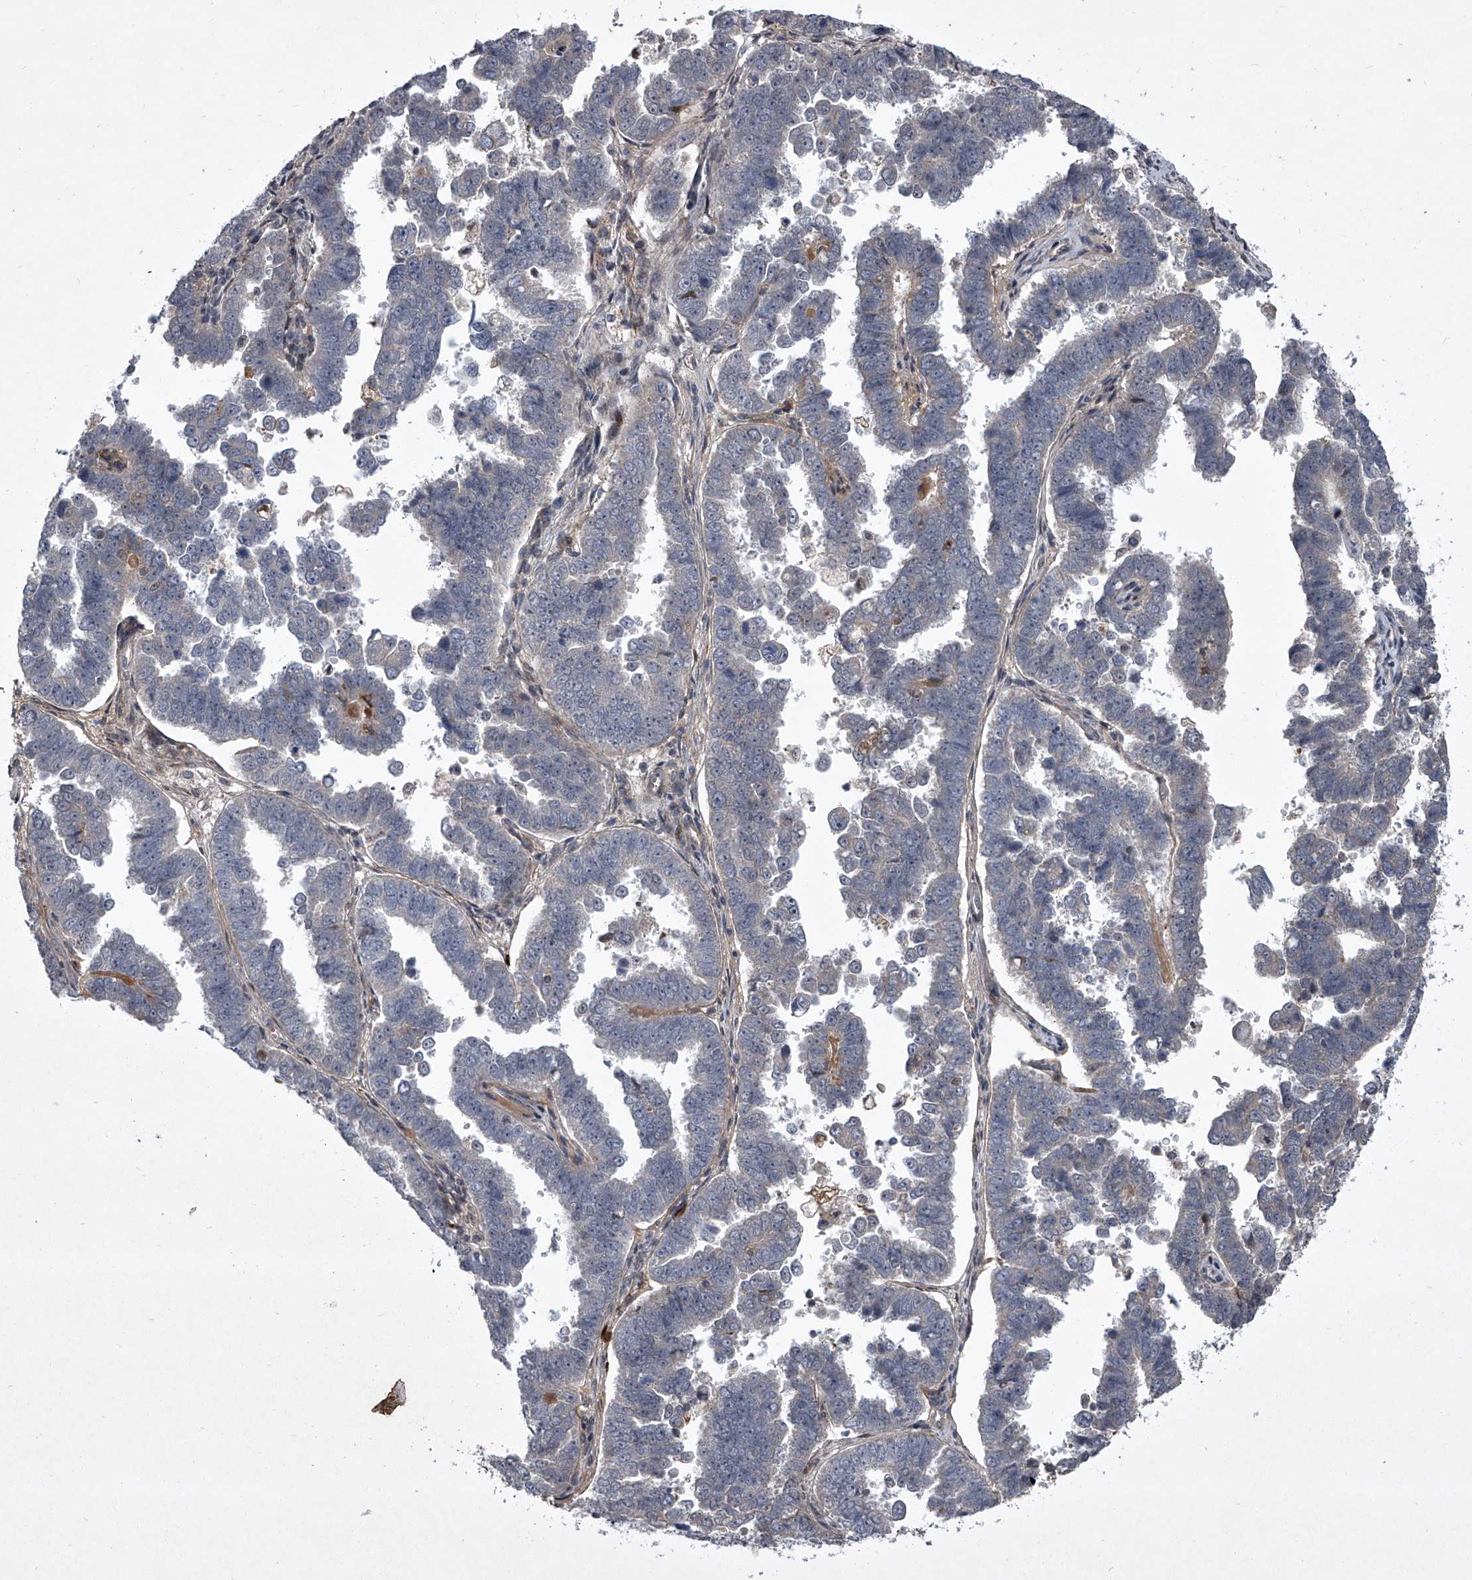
{"staining": {"intensity": "negative", "quantity": "none", "location": "none"}, "tissue": "endometrial cancer", "cell_type": "Tumor cells", "image_type": "cancer", "snomed": [{"axis": "morphology", "description": "Adenocarcinoma, NOS"}, {"axis": "topography", "description": "Endometrium"}], "caption": "Immunohistochemical staining of adenocarcinoma (endometrial) shows no significant expression in tumor cells.", "gene": "HEATR6", "patient": {"sex": "female", "age": 75}}